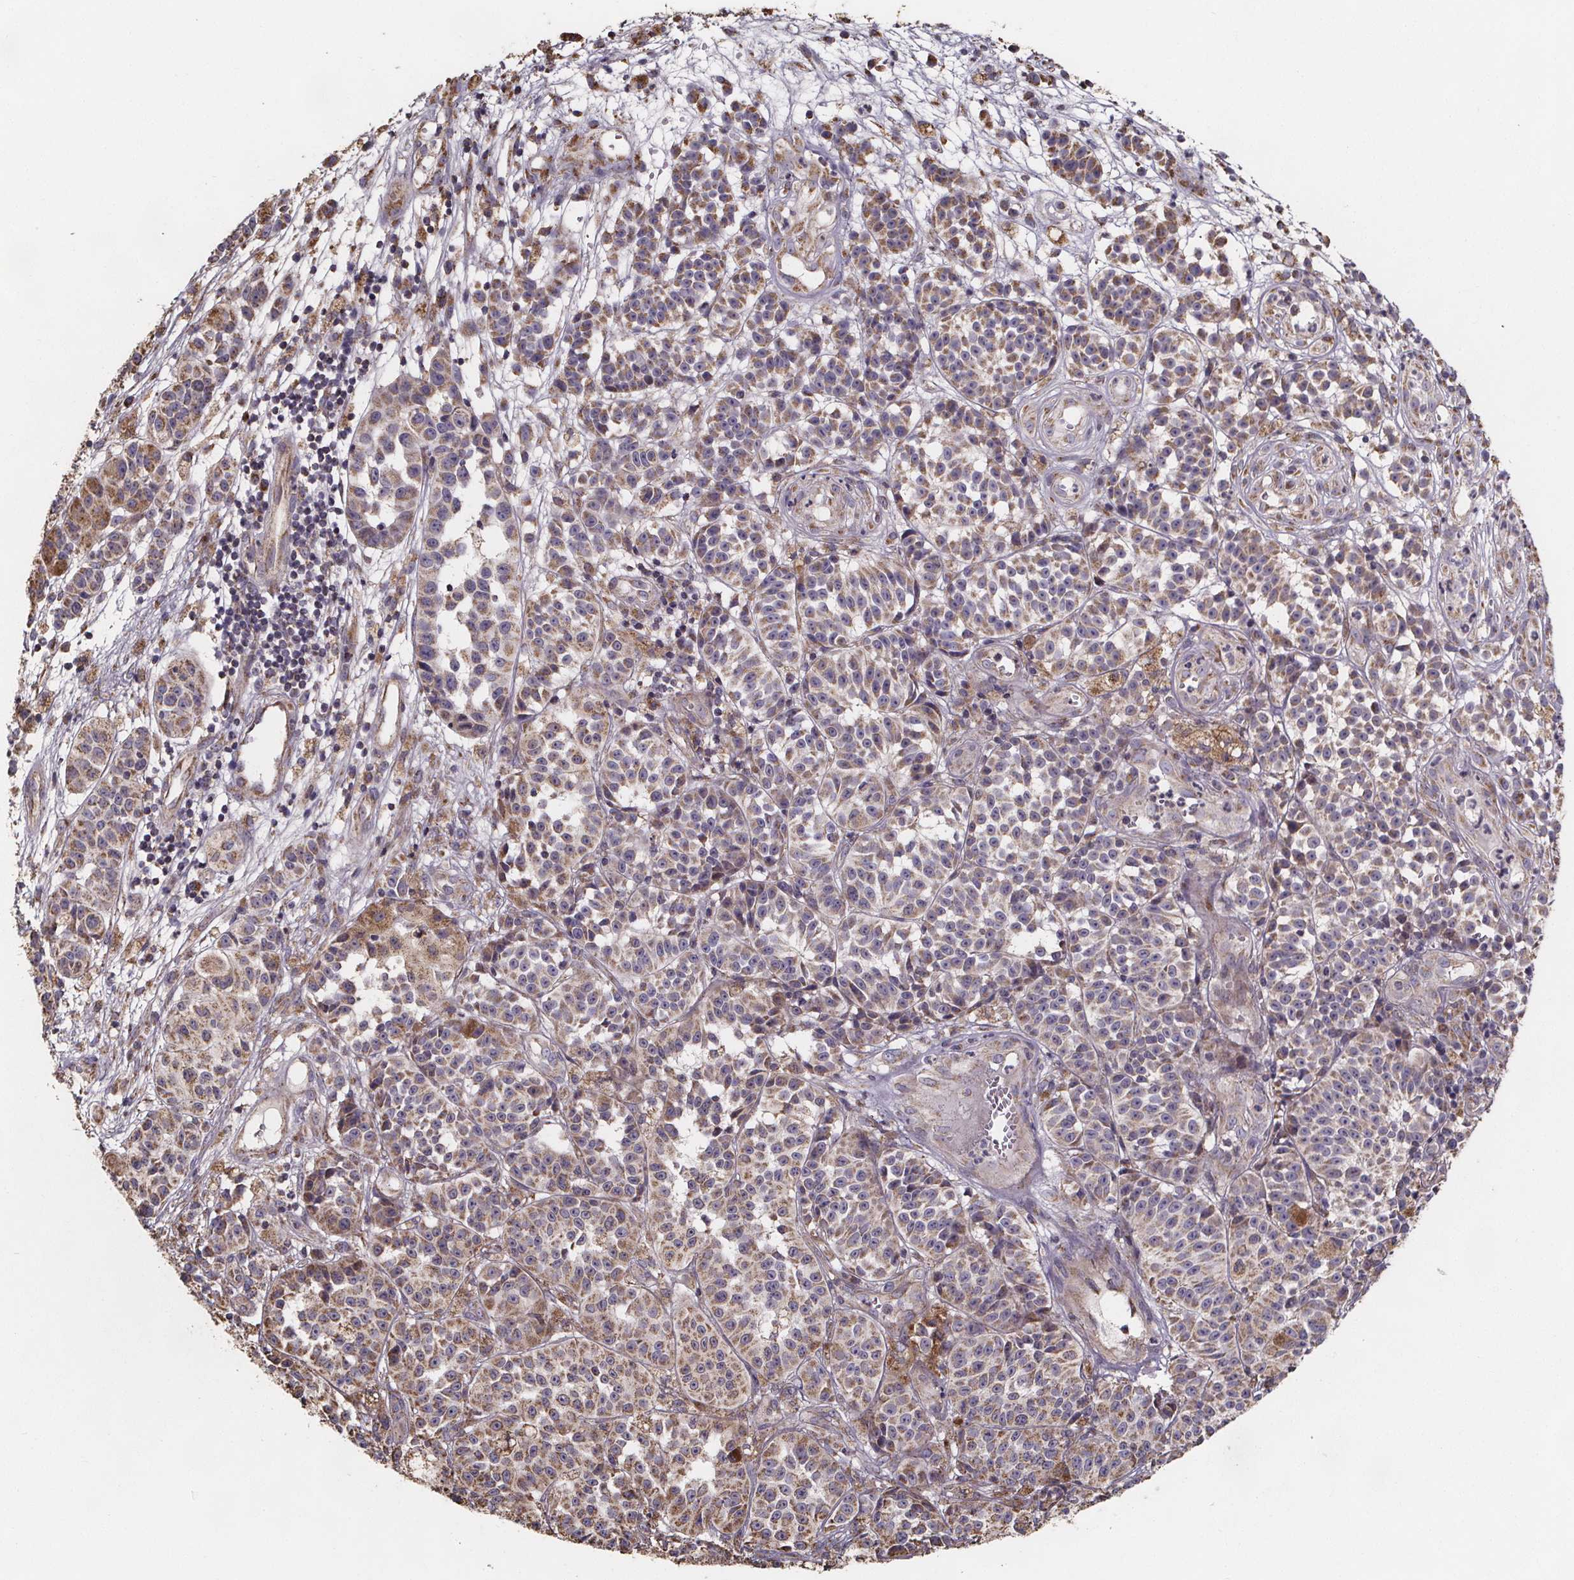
{"staining": {"intensity": "moderate", "quantity": ">75%", "location": "cytoplasmic/membranous"}, "tissue": "melanoma", "cell_type": "Tumor cells", "image_type": "cancer", "snomed": [{"axis": "morphology", "description": "Malignant melanoma, NOS"}, {"axis": "topography", "description": "Skin"}], "caption": "Malignant melanoma stained with DAB immunohistochemistry displays medium levels of moderate cytoplasmic/membranous expression in about >75% of tumor cells.", "gene": "SLC35D2", "patient": {"sex": "female", "age": 58}}